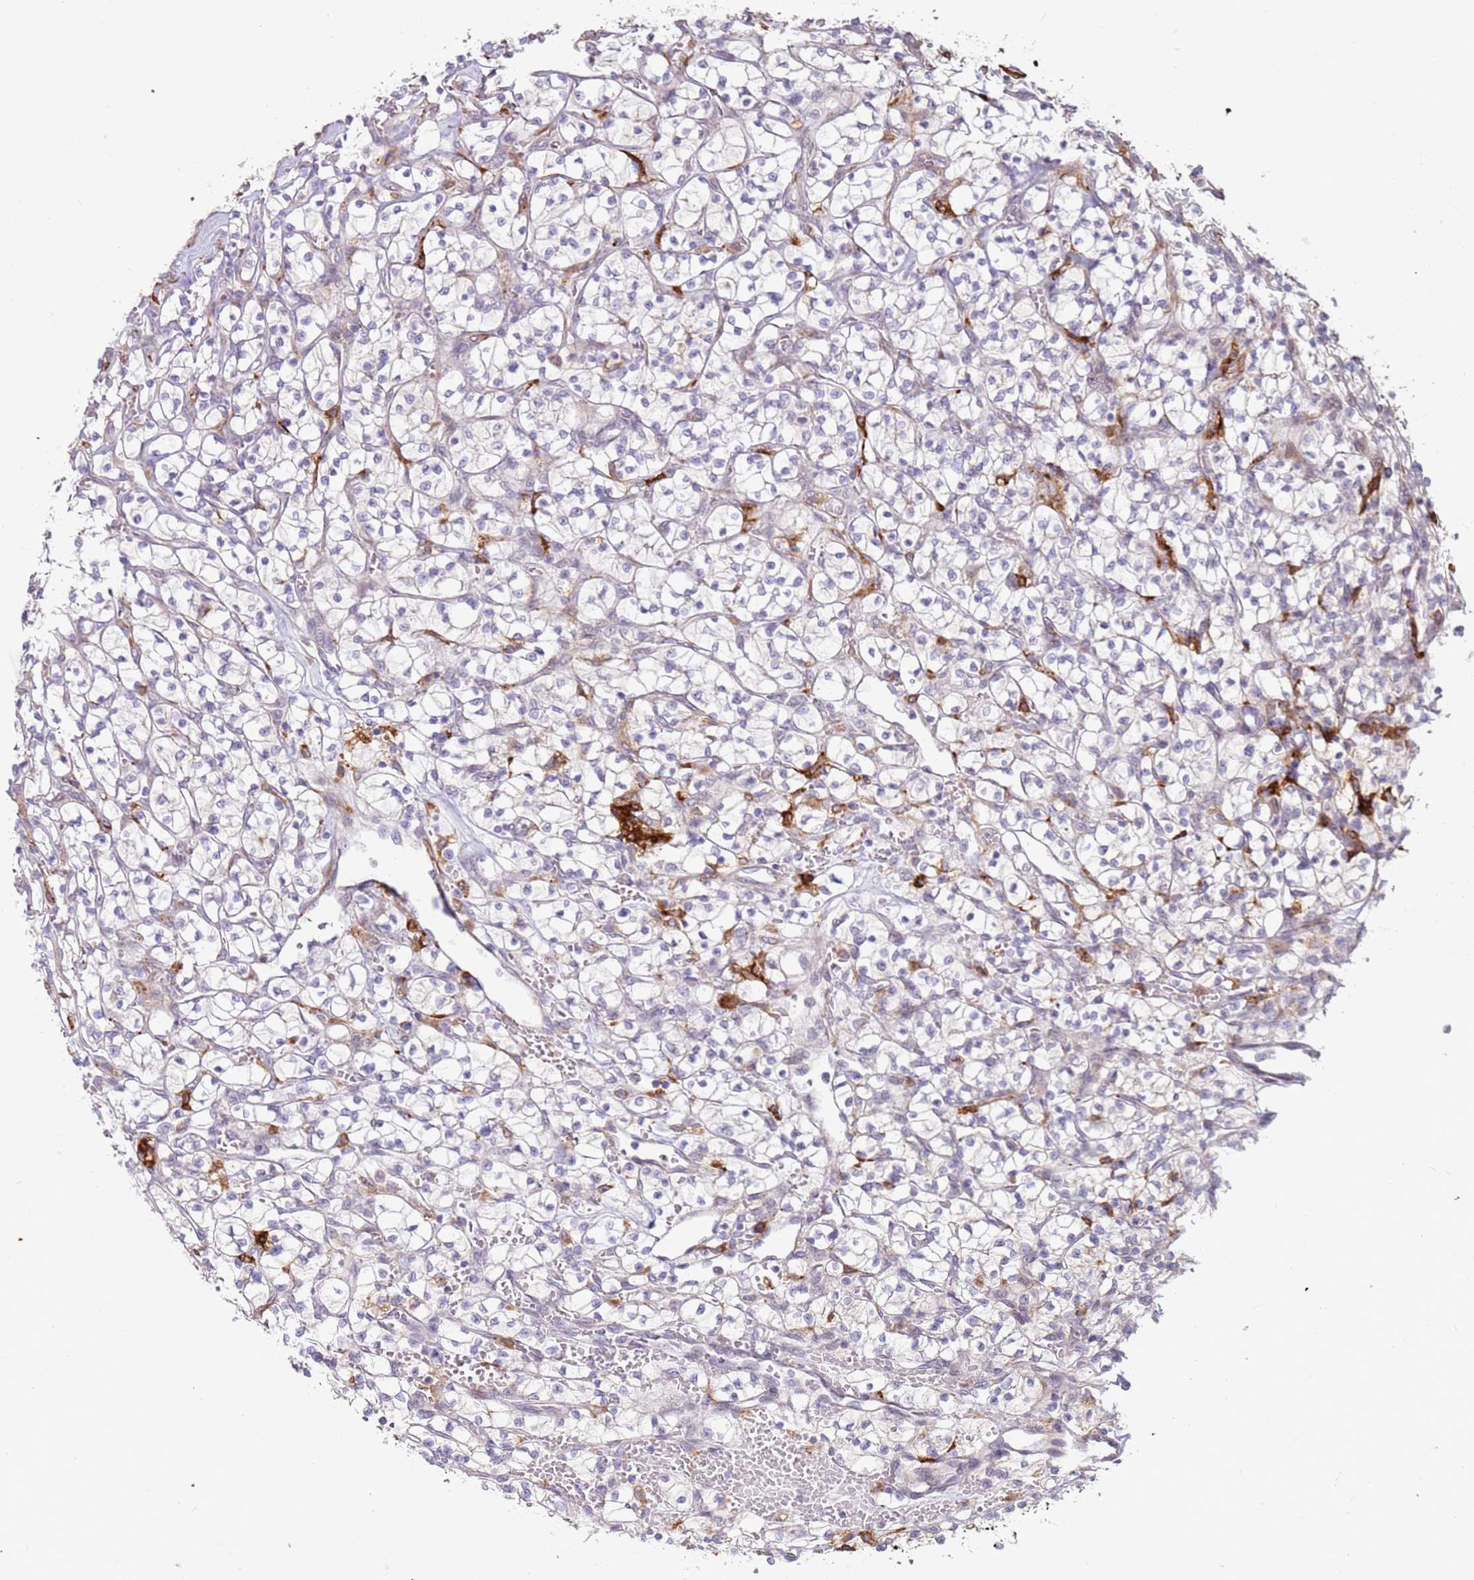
{"staining": {"intensity": "negative", "quantity": "none", "location": "none"}, "tissue": "renal cancer", "cell_type": "Tumor cells", "image_type": "cancer", "snomed": [{"axis": "morphology", "description": "Adenocarcinoma, NOS"}, {"axis": "topography", "description": "Kidney"}], "caption": "Protein analysis of adenocarcinoma (renal) demonstrates no significant staining in tumor cells. The staining is performed using DAB (3,3'-diaminobenzidine) brown chromogen with nuclei counter-stained in using hematoxylin.", "gene": "LGI4", "patient": {"sex": "female", "age": 64}}